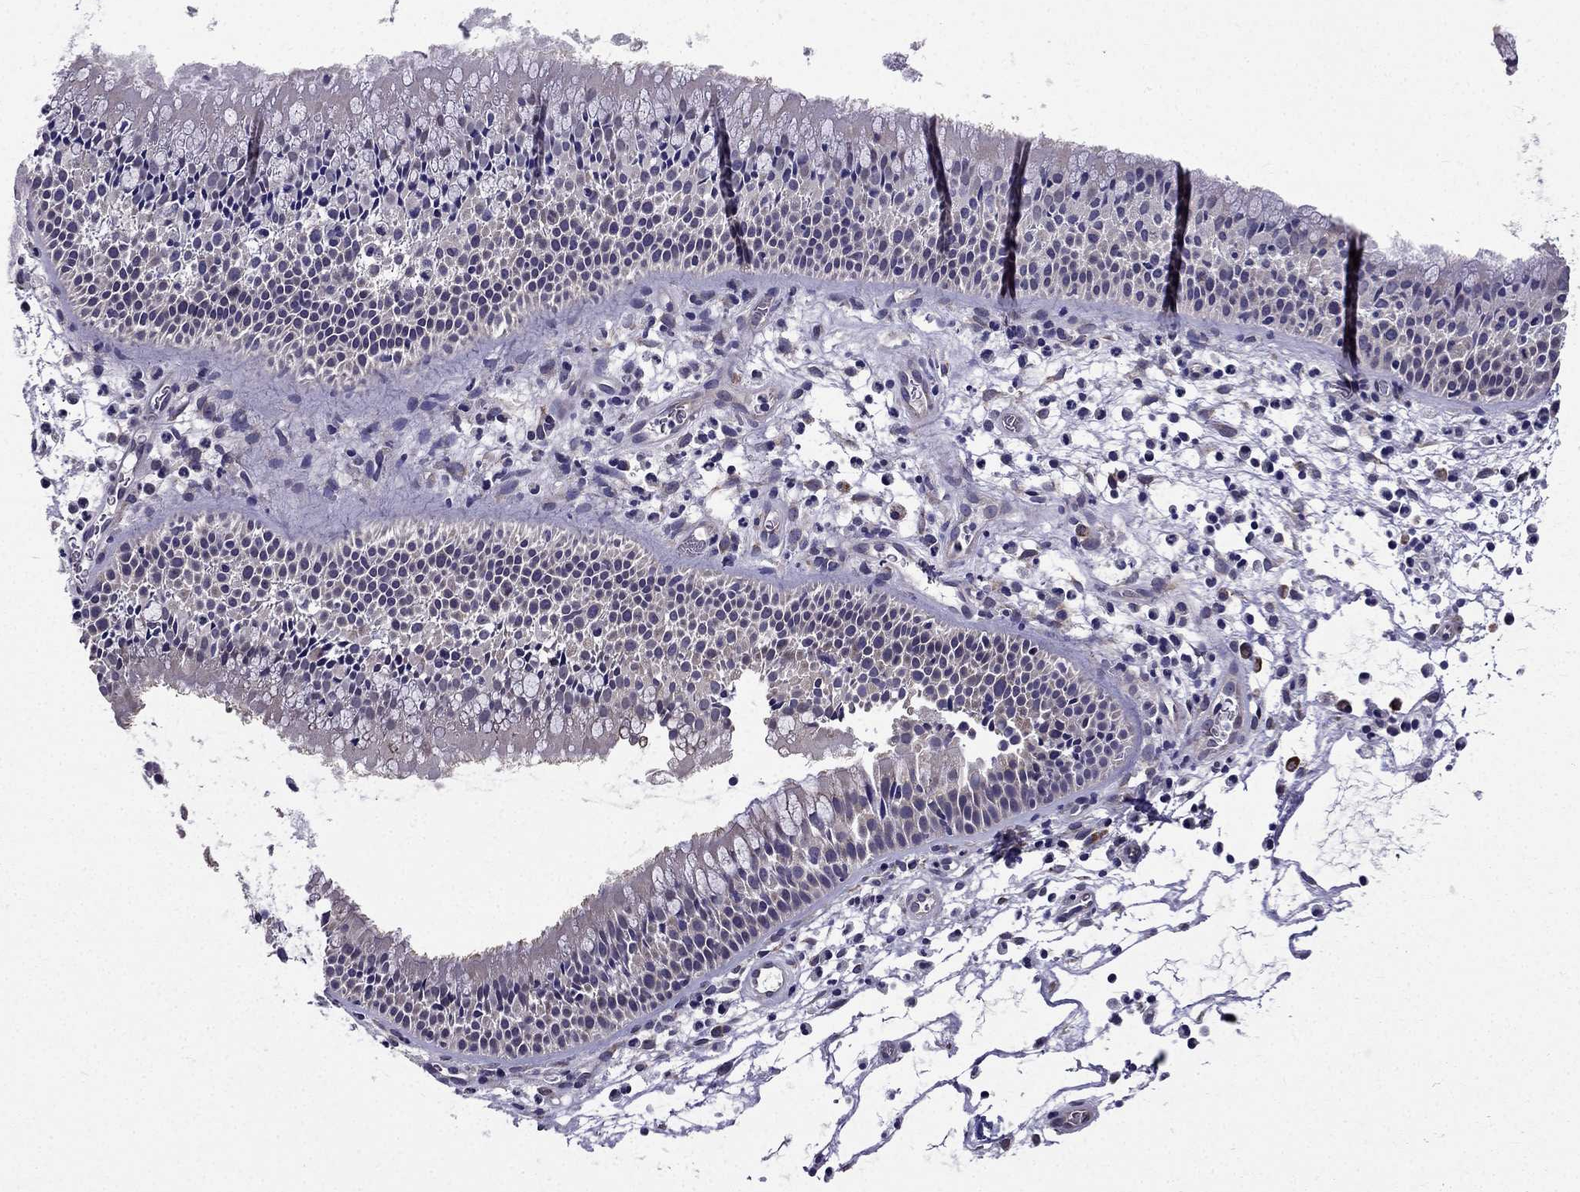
{"staining": {"intensity": "weak", "quantity": "<25%", "location": "cytoplasmic/membranous"}, "tissue": "nasopharynx", "cell_type": "Respiratory epithelial cells", "image_type": "normal", "snomed": [{"axis": "morphology", "description": "Normal tissue, NOS"}, {"axis": "topography", "description": "Nasopharynx"}], "caption": "This photomicrograph is of normal nasopharynx stained with immunohistochemistry to label a protein in brown with the nuclei are counter-stained blue. There is no staining in respiratory epithelial cells. The staining was performed using DAB to visualize the protein expression in brown, while the nuclei were stained in blue with hematoxylin (Magnification: 20x).", "gene": "ARHGEF28", "patient": {"sex": "male", "age": 51}}